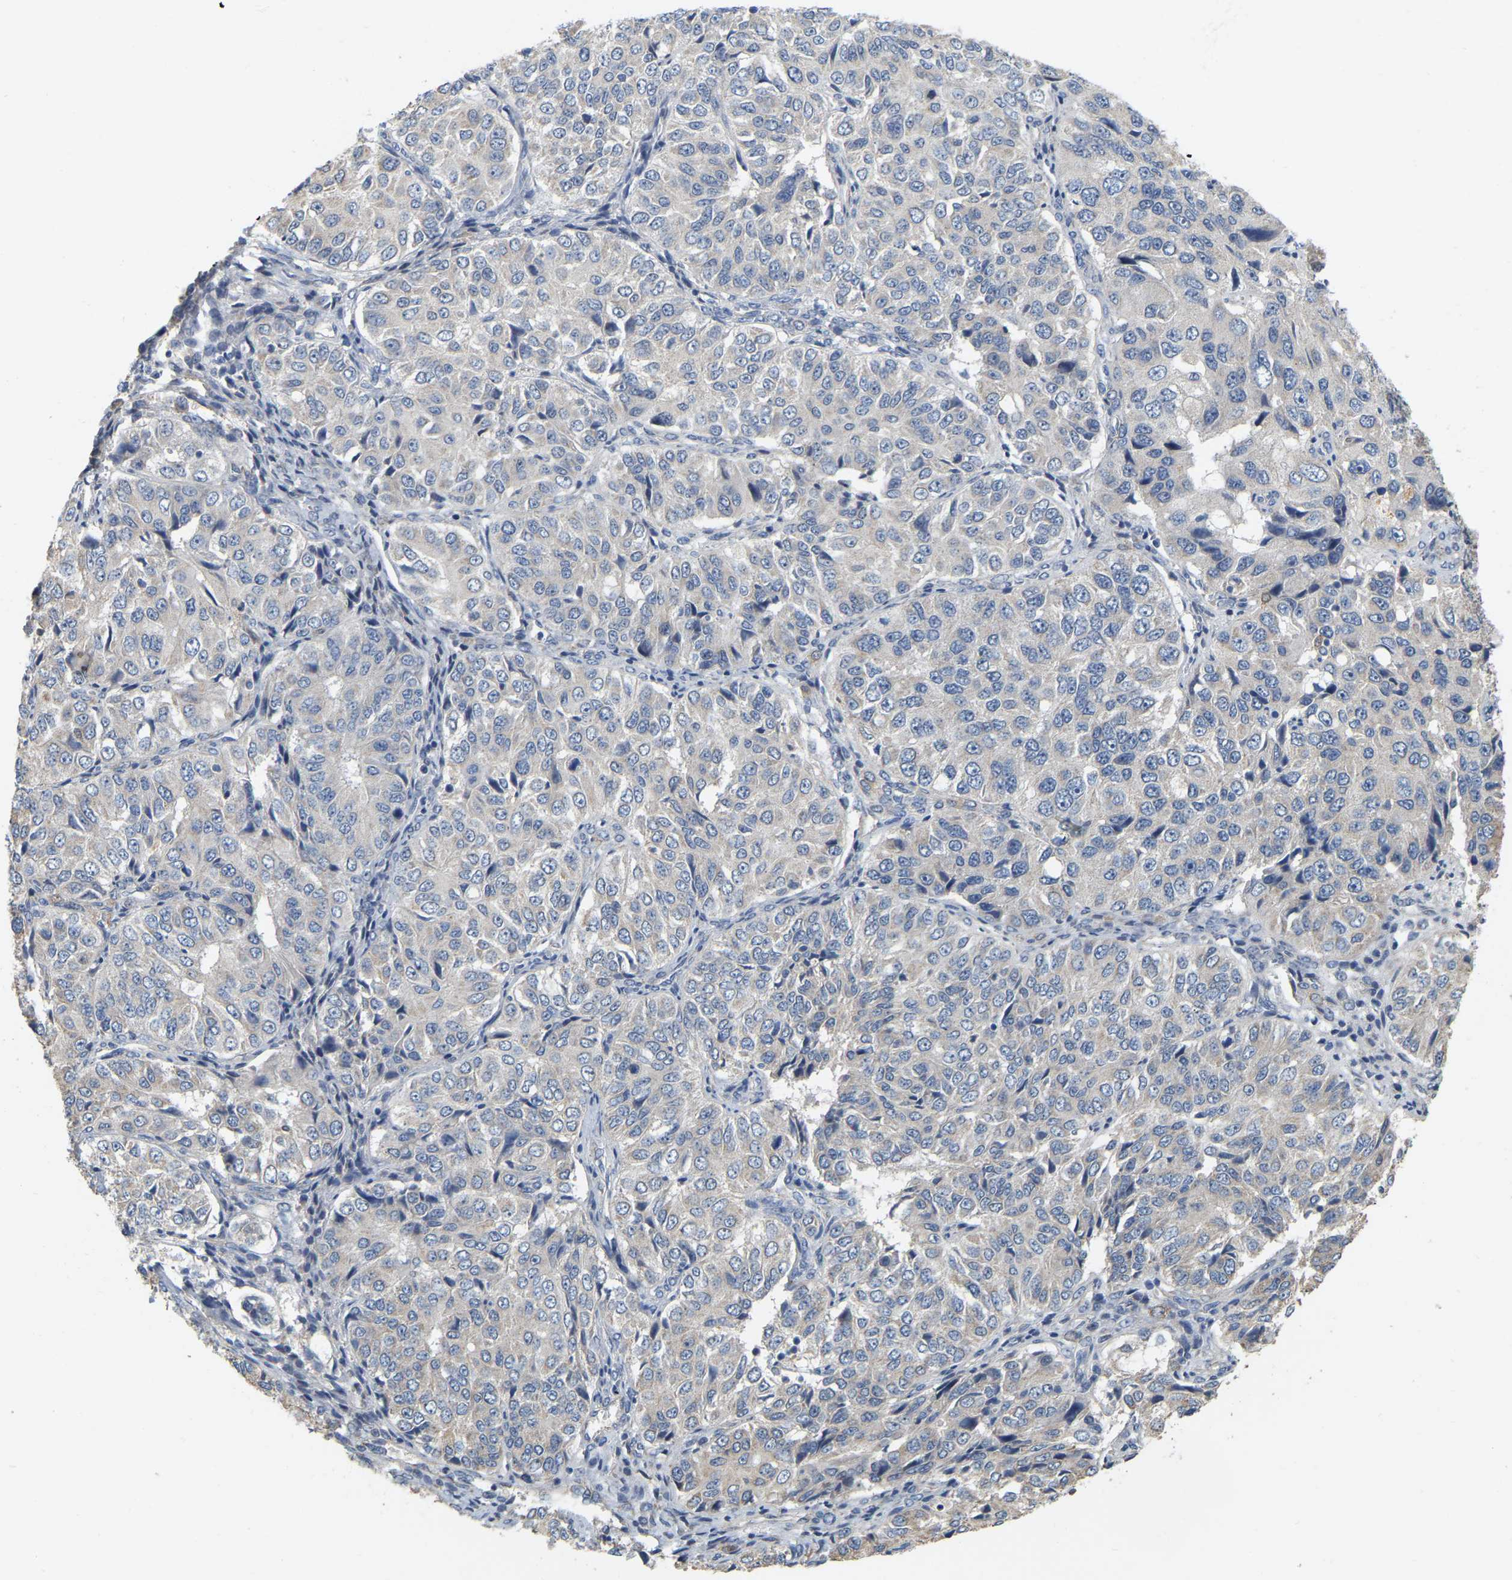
{"staining": {"intensity": "weak", "quantity": "<25%", "location": "cytoplasmic/membranous"}, "tissue": "ovarian cancer", "cell_type": "Tumor cells", "image_type": "cancer", "snomed": [{"axis": "morphology", "description": "Carcinoma, endometroid"}, {"axis": "topography", "description": "Ovary"}], "caption": "Human ovarian endometroid carcinoma stained for a protein using immunohistochemistry shows no staining in tumor cells.", "gene": "SSH1", "patient": {"sex": "female", "age": 51}}